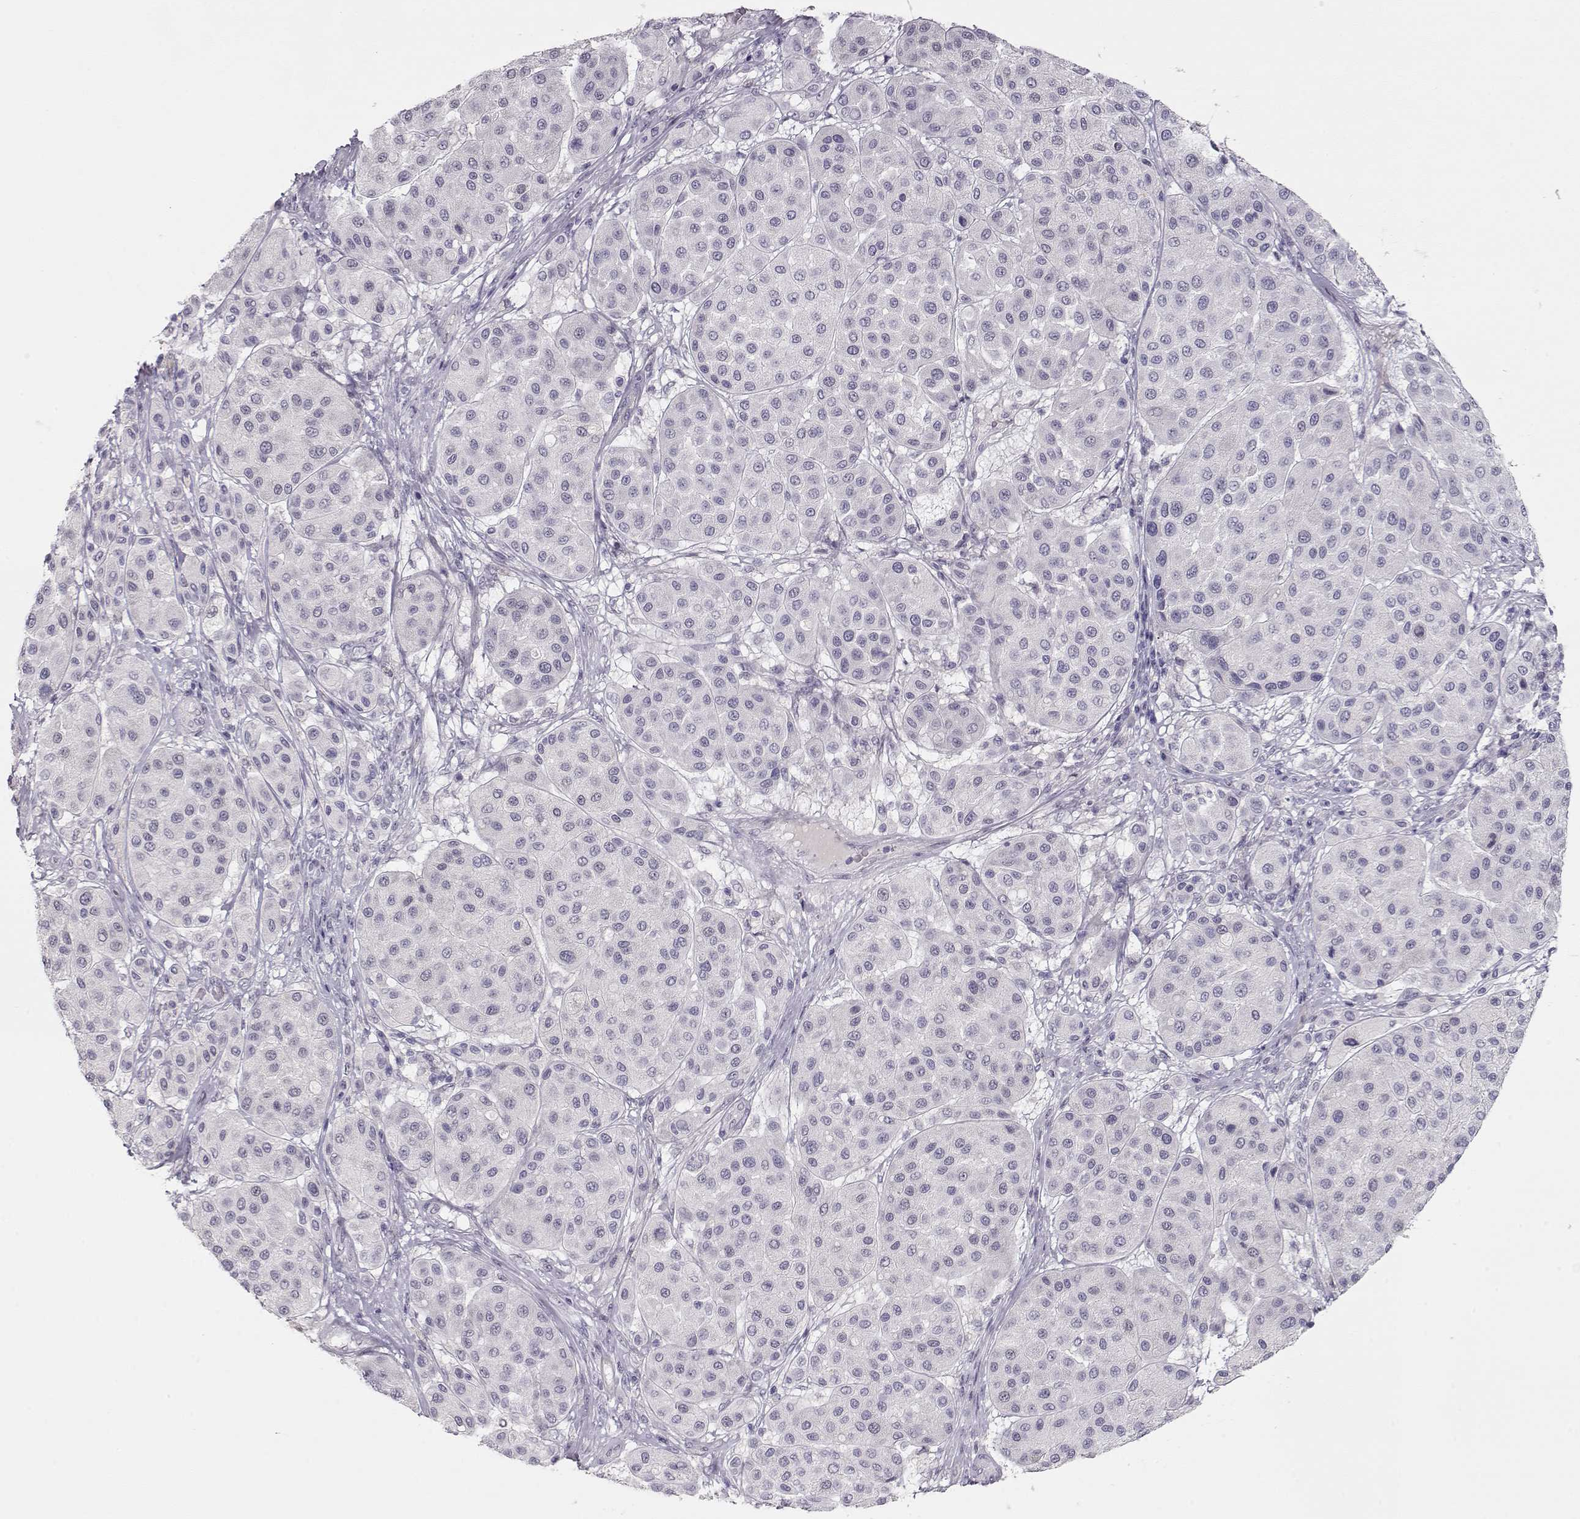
{"staining": {"intensity": "negative", "quantity": "none", "location": "none"}, "tissue": "melanoma", "cell_type": "Tumor cells", "image_type": "cancer", "snomed": [{"axis": "morphology", "description": "Malignant melanoma, Metastatic site"}, {"axis": "topography", "description": "Smooth muscle"}], "caption": "Immunohistochemistry (IHC) histopathology image of neoplastic tissue: human melanoma stained with DAB (3,3'-diaminobenzidine) exhibits no significant protein positivity in tumor cells.", "gene": "IMPG1", "patient": {"sex": "male", "age": 41}}